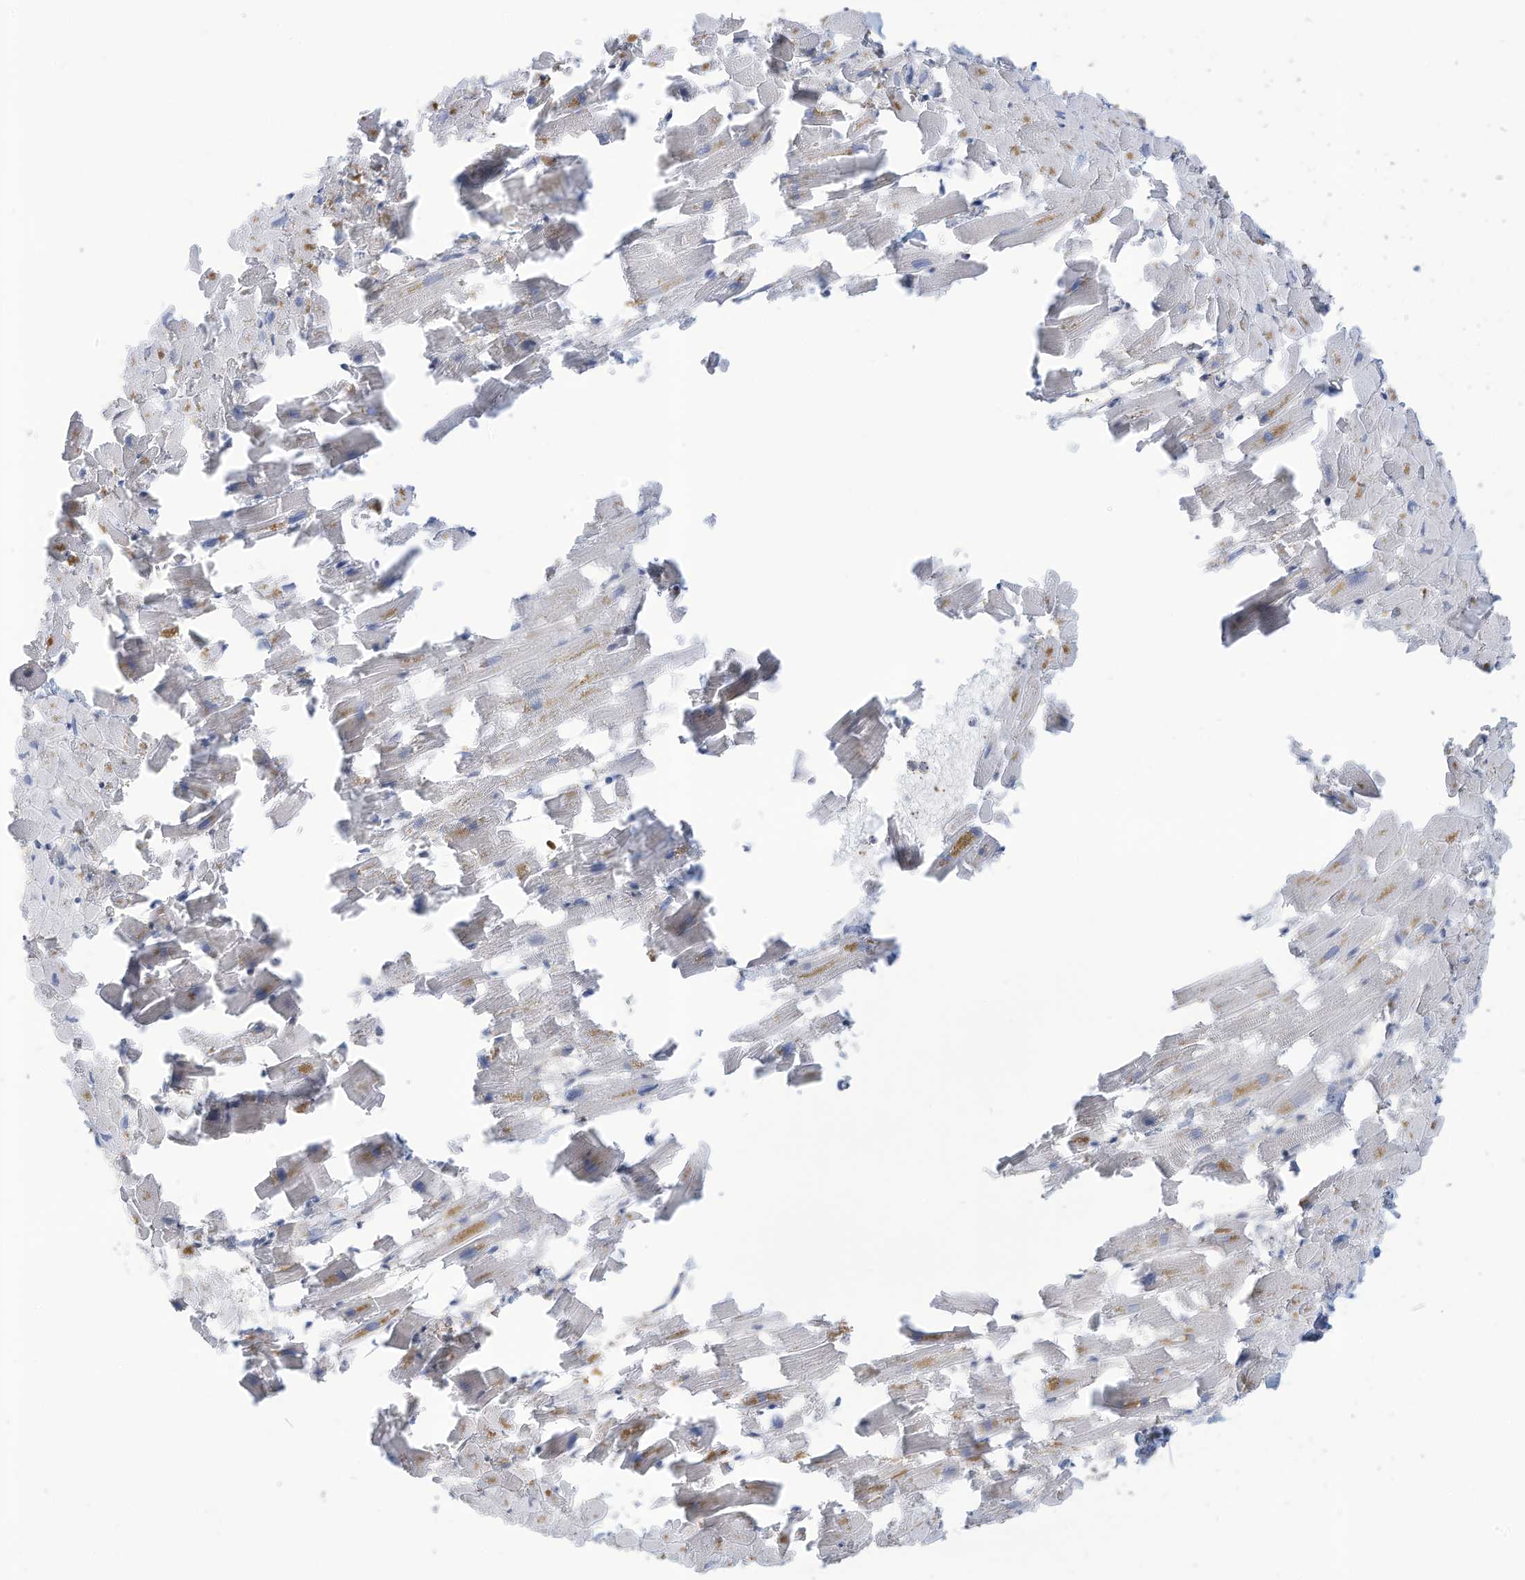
{"staining": {"intensity": "negative", "quantity": "none", "location": "none"}, "tissue": "heart muscle", "cell_type": "Cardiomyocytes", "image_type": "normal", "snomed": [{"axis": "morphology", "description": "Normal tissue, NOS"}, {"axis": "topography", "description": "Heart"}], "caption": "Cardiomyocytes show no significant protein staining in unremarkable heart muscle.", "gene": "ADAT2", "patient": {"sex": "female", "age": 64}}